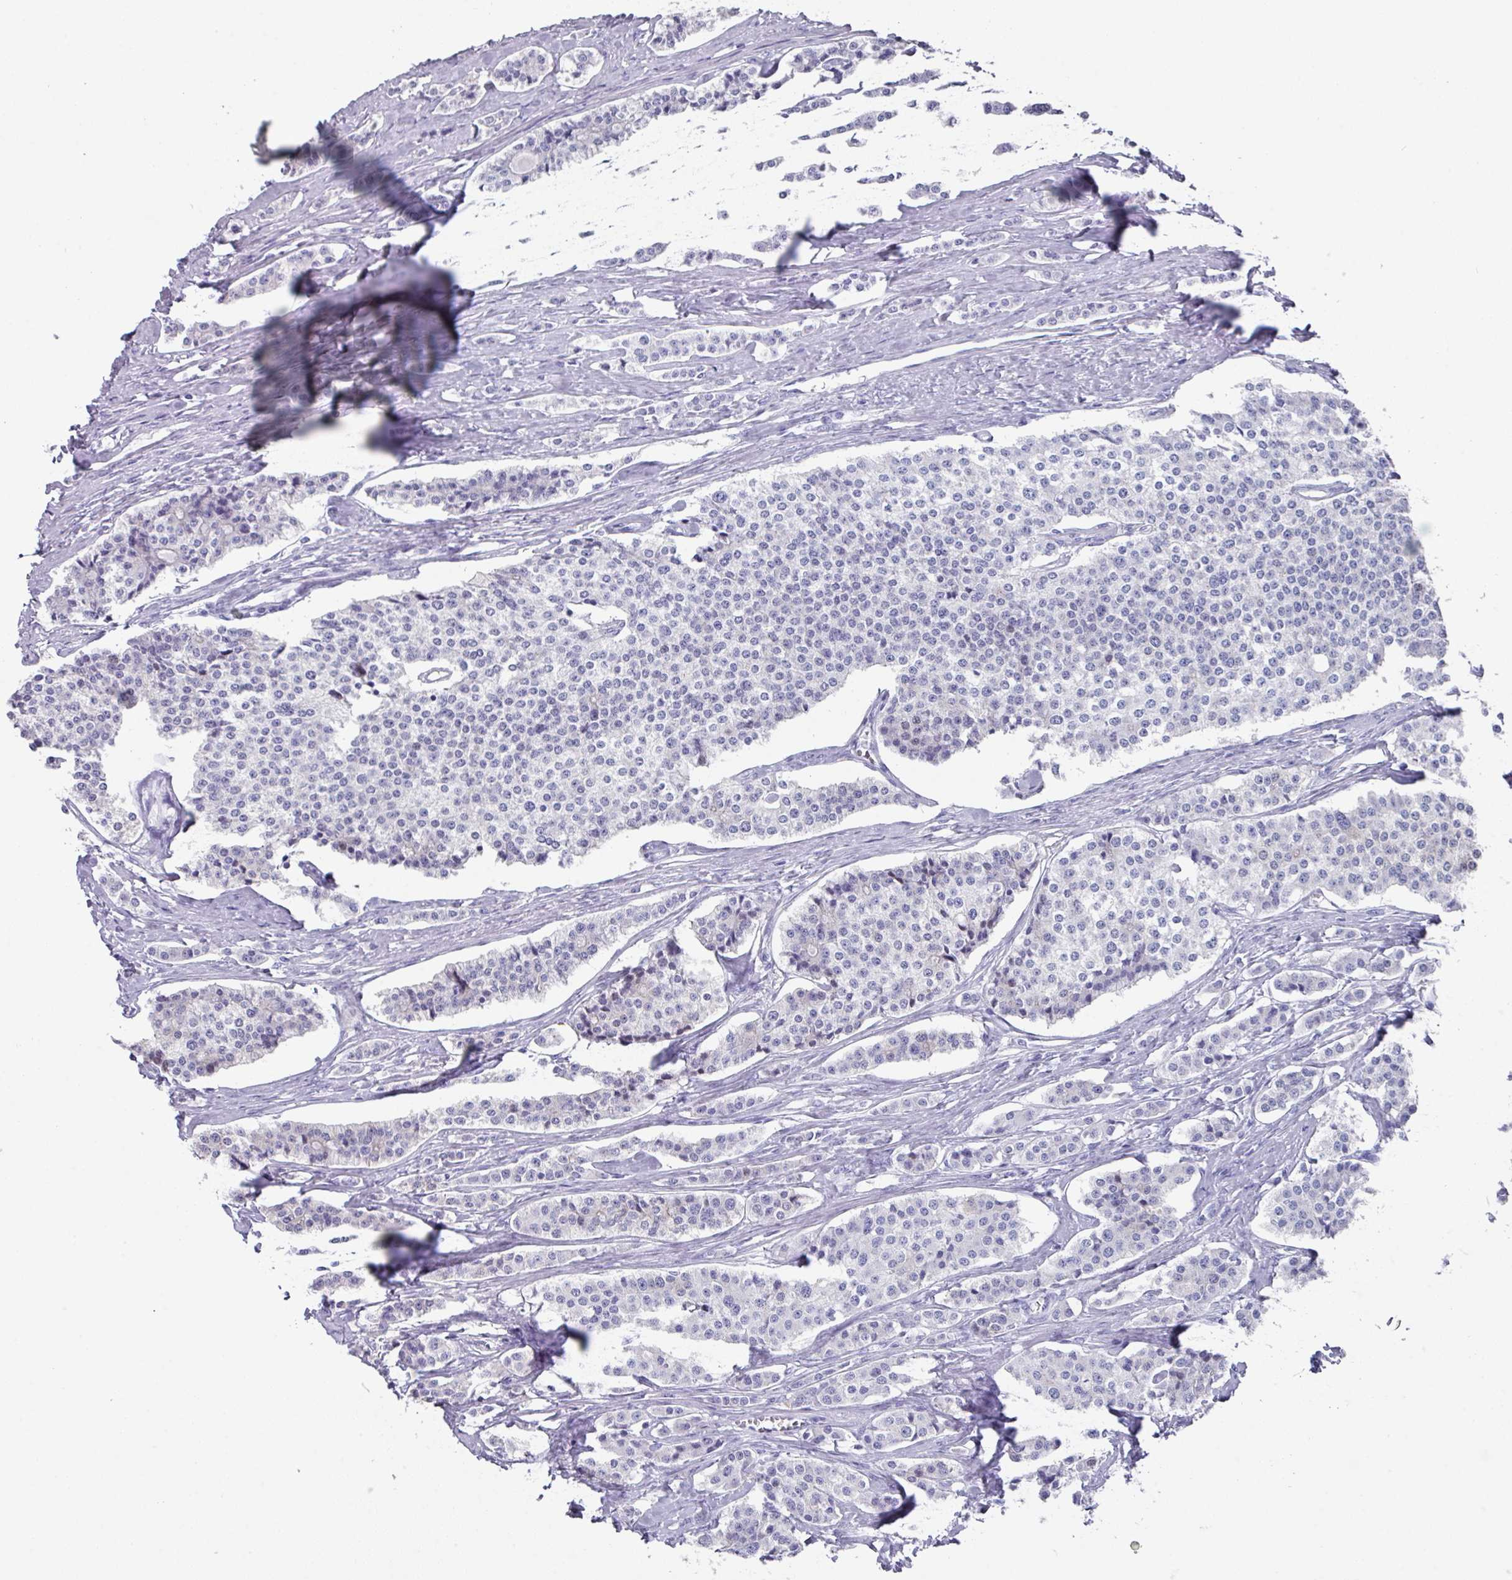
{"staining": {"intensity": "negative", "quantity": "none", "location": "none"}, "tissue": "carcinoid", "cell_type": "Tumor cells", "image_type": "cancer", "snomed": [{"axis": "morphology", "description": "Carcinoid, malignant, NOS"}, {"axis": "topography", "description": "Small intestine"}], "caption": "High magnification brightfield microscopy of carcinoid (malignant) stained with DAB (brown) and counterstained with hematoxylin (blue): tumor cells show no significant staining.", "gene": "PEX10", "patient": {"sex": "male", "age": 63}}